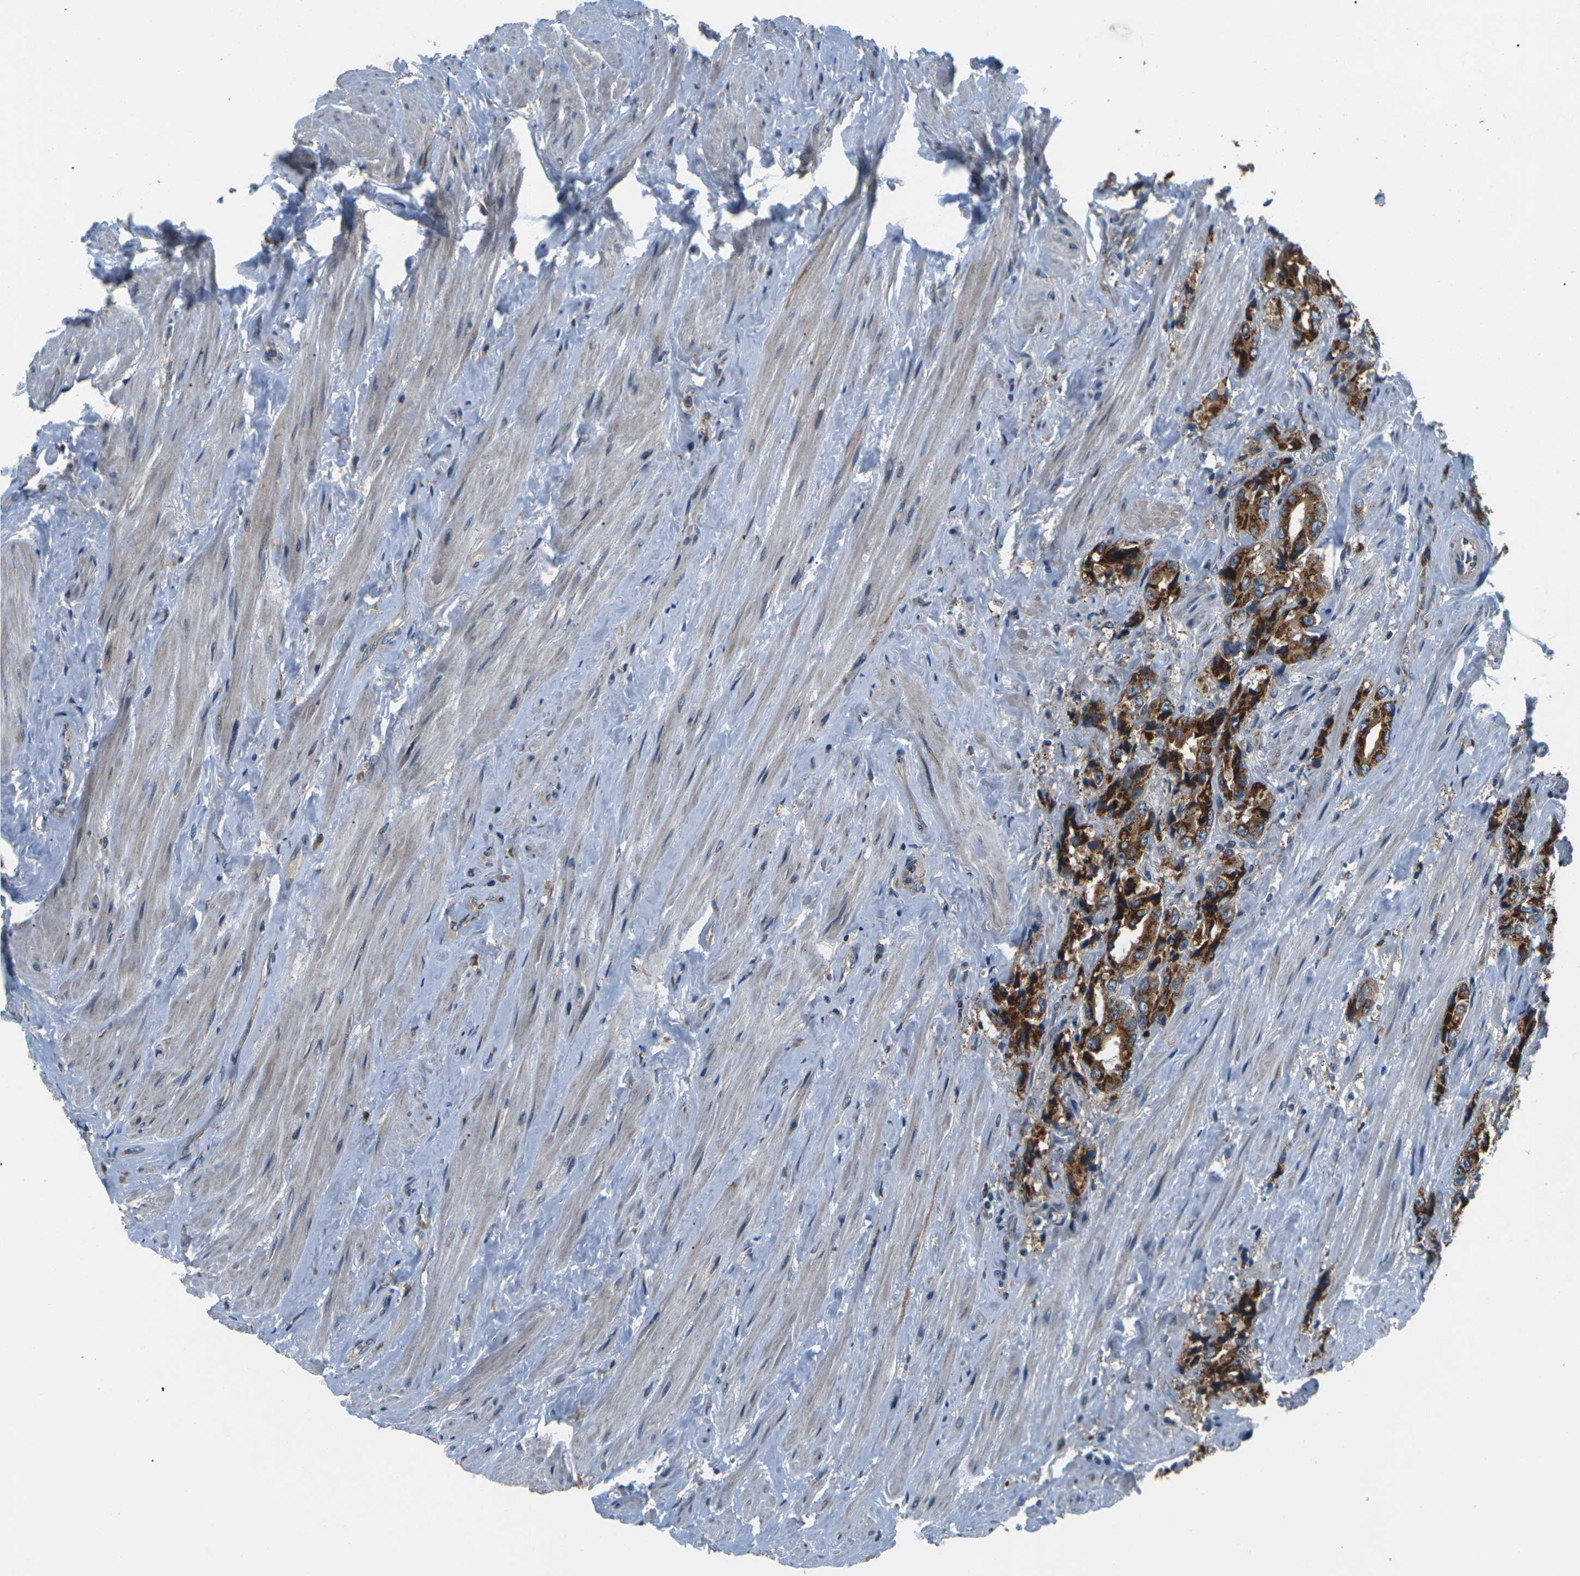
{"staining": {"intensity": "strong", "quantity": ">75%", "location": "cytoplasmic/membranous"}, "tissue": "prostate cancer", "cell_type": "Tumor cells", "image_type": "cancer", "snomed": [{"axis": "morphology", "description": "Adenocarcinoma, High grade"}, {"axis": "topography", "description": "Prostate"}], "caption": "The micrograph exhibits immunohistochemical staining of prostate cancer. There is strong cytoplasmic/membranous staining is identified in approximately >75% of tumor cells.", "gene": "GABRP", "patient": {"sex": "male", "age": 61}}